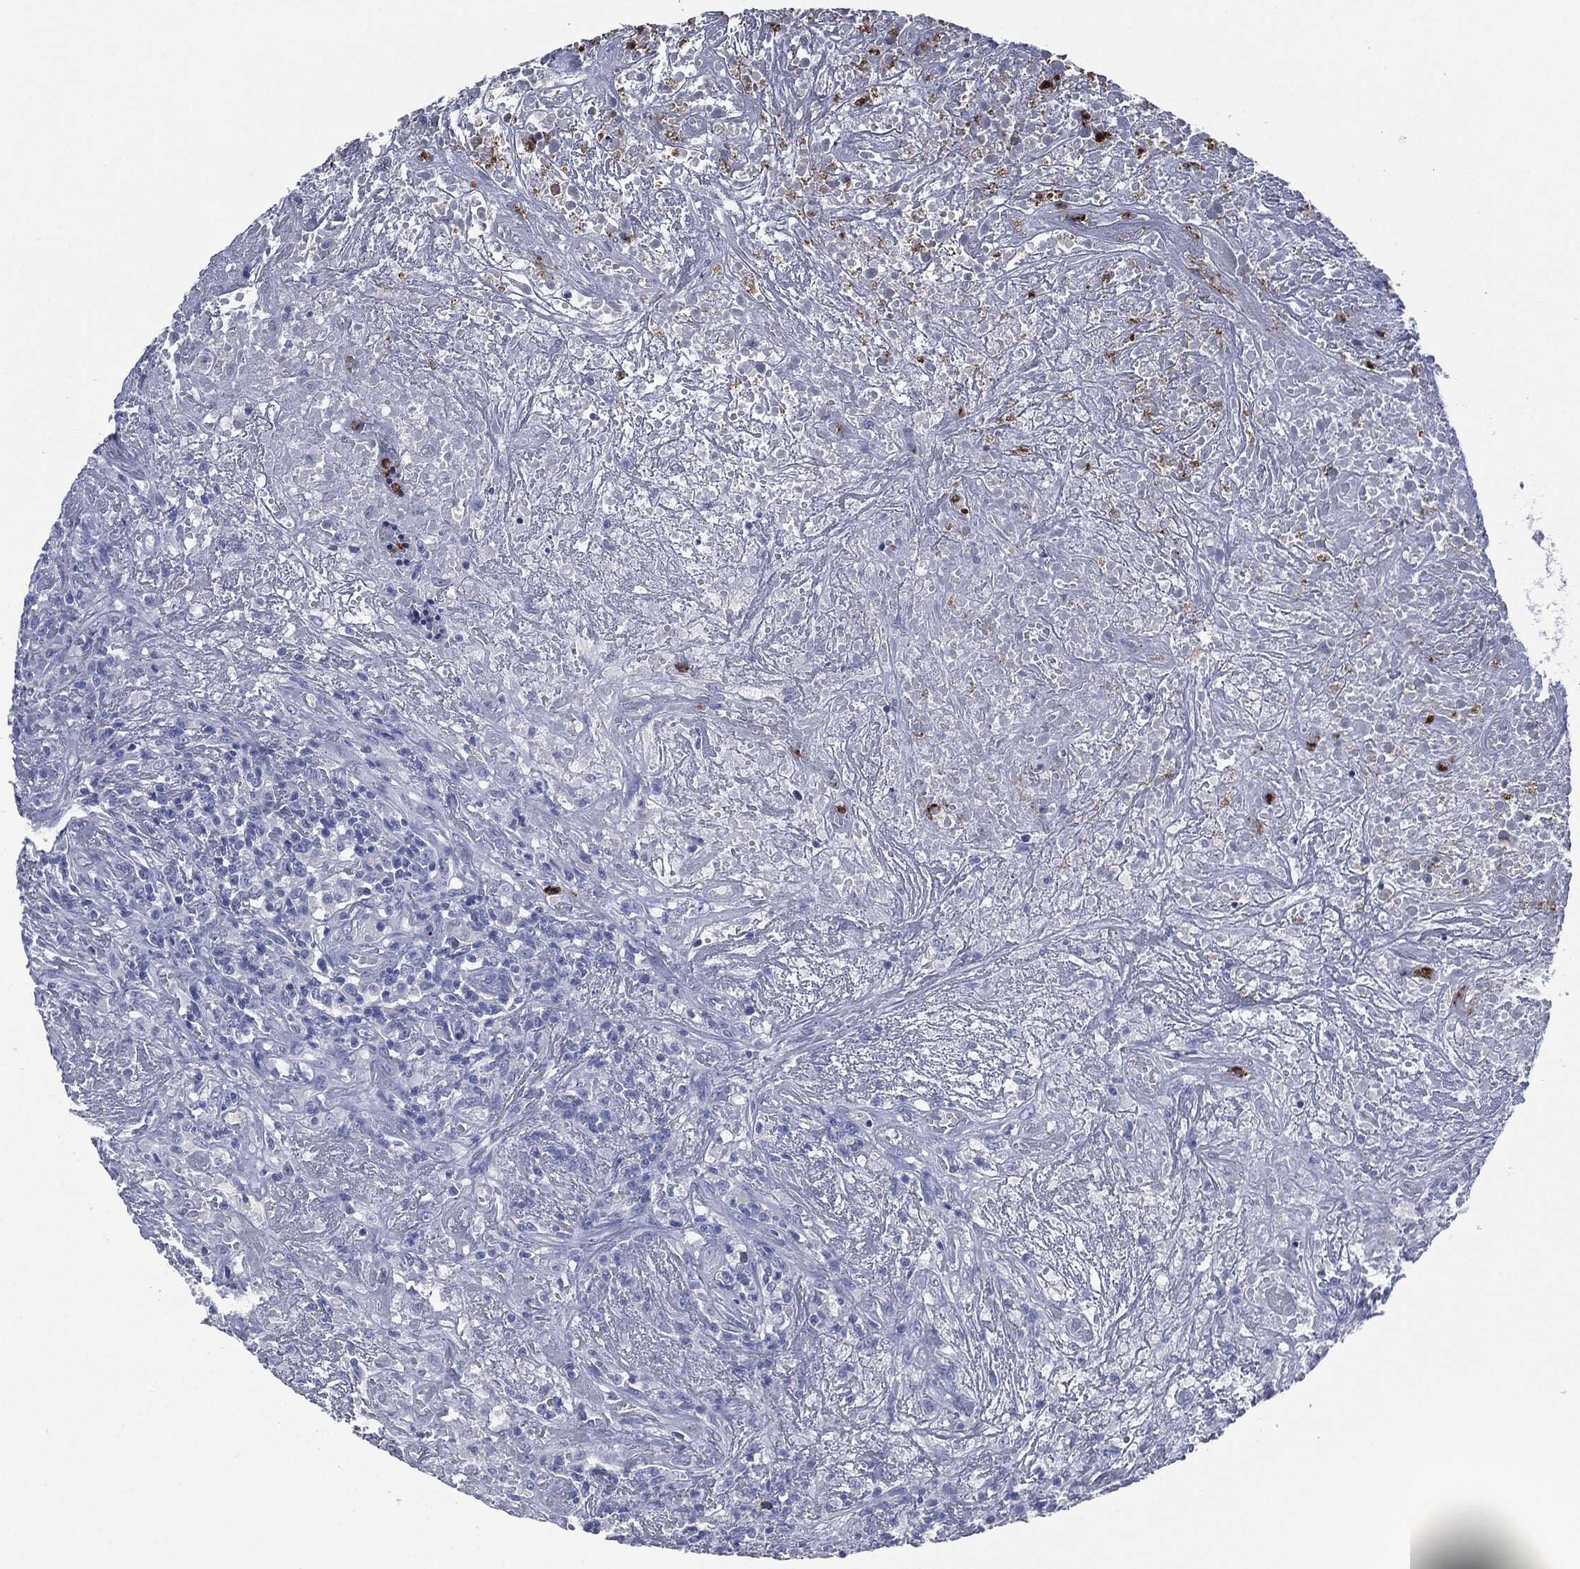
{"staining": {"intensity": "negative", "quantity": "none", "location": "none"}, "tissue": "lymphoma", "cell_type": "Tumor cells", "image_type": "cancer", "snomed": [{"axis": "morphology", "description": "Malignant lymphoma, non-Hodgkin's type, High grade"}, {"axis": "topography", "description": "Lung"}], "caption": "This is an IHC photomicrograph of malignant lymphoma, non-Hodgkin's type (high-grade). There is no staining in tumor cells.", "gene": "CEACAM8", "patient": {"sex": "male", "age": 79}}